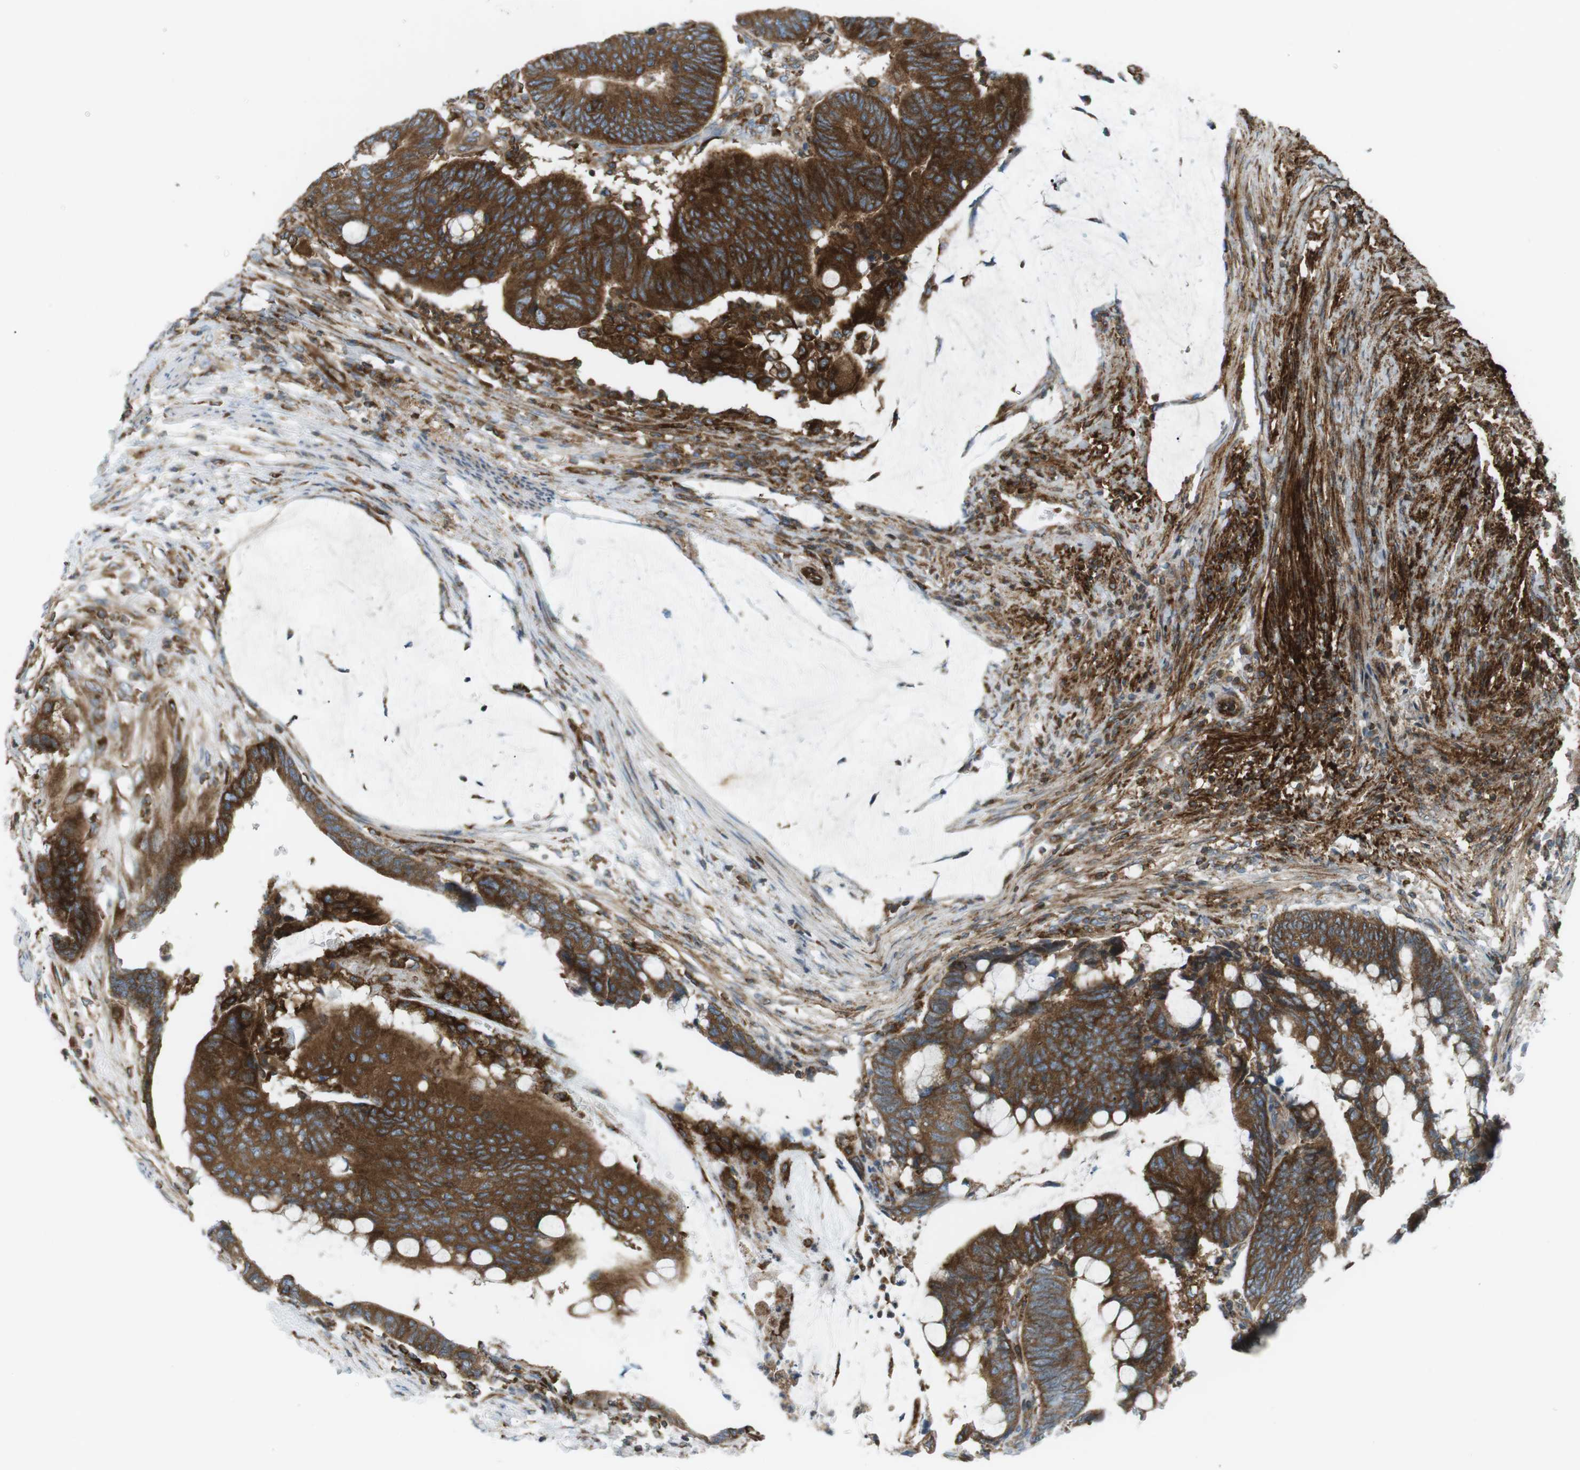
{"staining": {"intensity": "strong", "quantity": ">75%", "location": "cytoplasmic/membranous"}, "tissue": "colorectal cancer", "cell_type": "Tumor cells", "image_type": "cancer", "snomed": [{"axis": "morphology", "description": "Normal tissue, NOS"}, {"axis": "morphology", "description": "Adenocarcinoma, NOS"}, {"axis": "topography", "description": "Rectum"}, {"axis": "topography", "description": "Peripheral nerve tissue"}], "caption": "Protein expression analysis of colorectal cancer reveals strong cytoplasmic/membranous positivity in approximately >75% of tumor cells.", "gene": "FLII", "patient": {"sex": "male", "age": 92}}